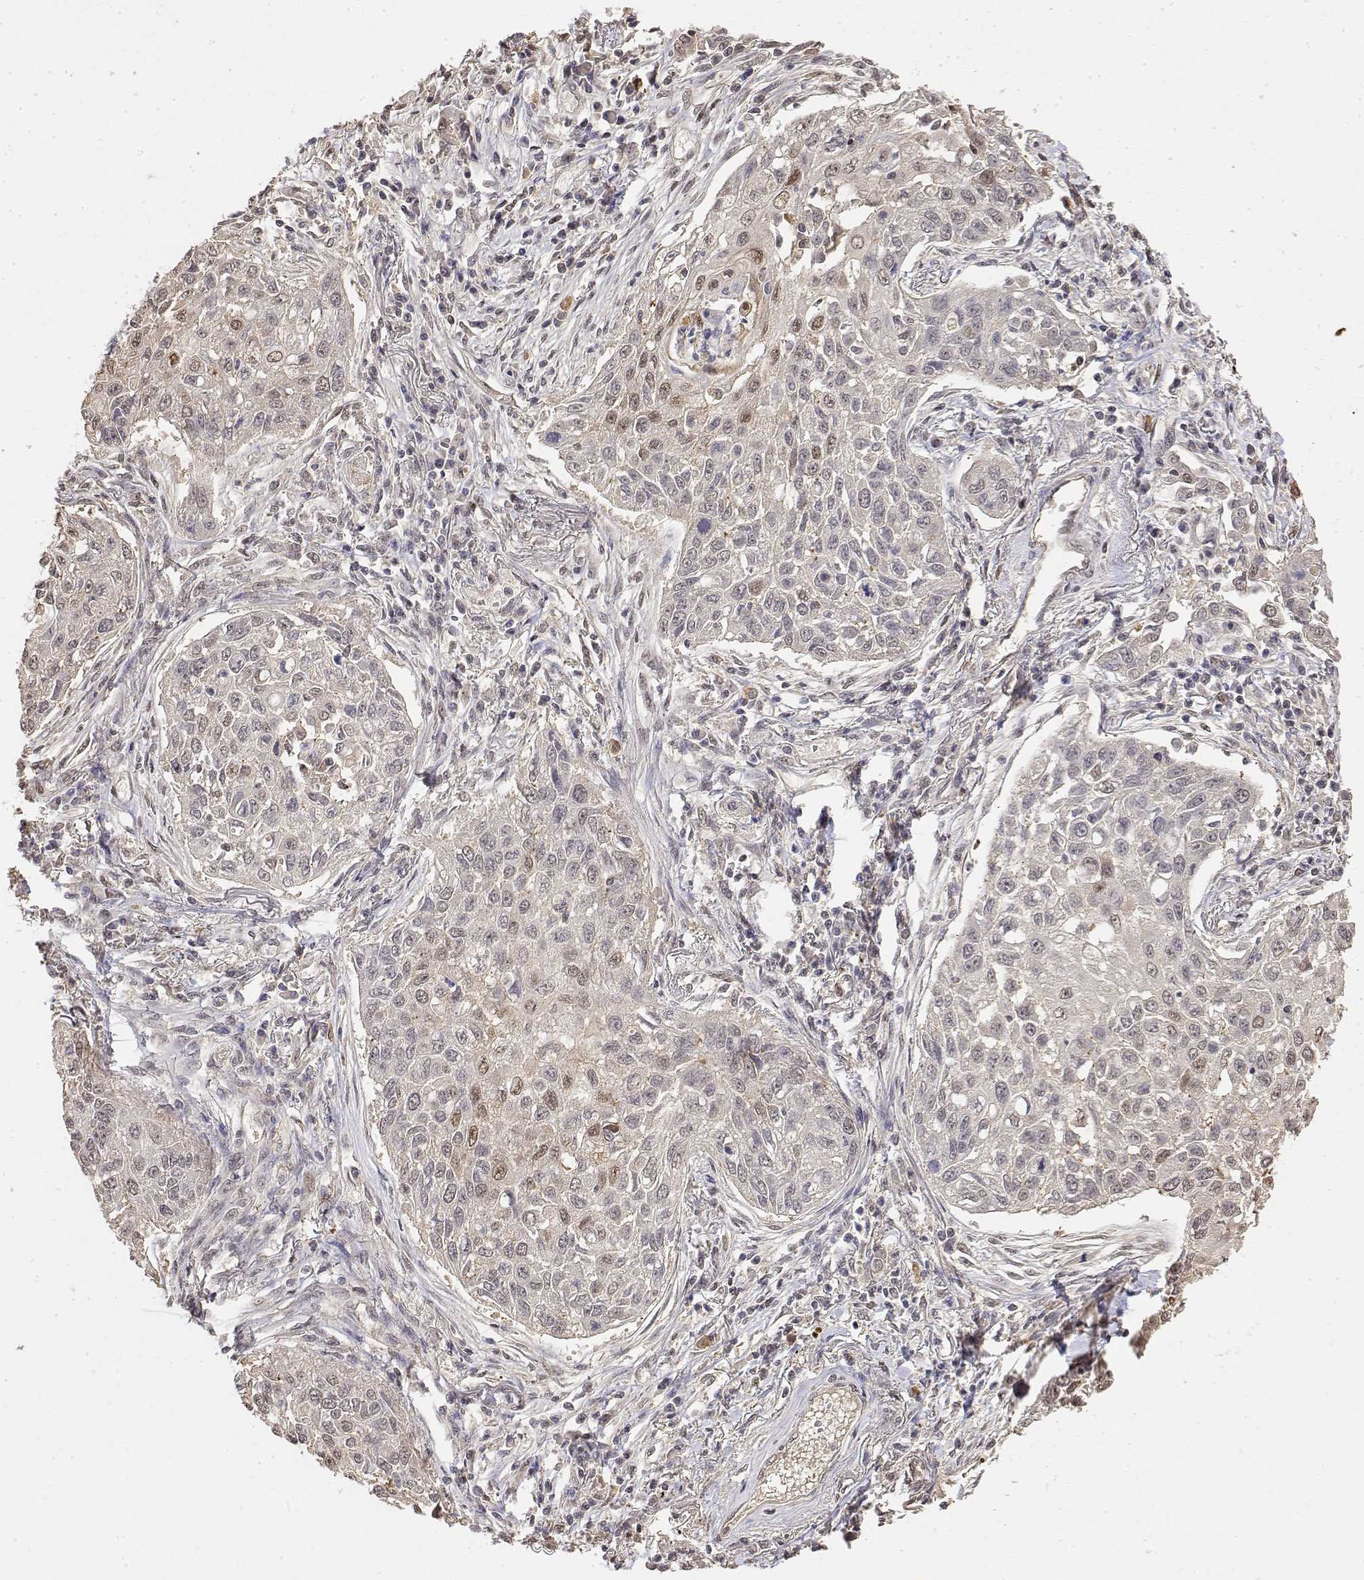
{"staining": {"intensity": "weak", "quantity": "<25%", "location": "nuclear"}, "tissue": "lung cancer", "cell_type": "Tumor cells", "image_type": "cancer", "snomed": [{"axis": "morphology", "description": "Squamous cell carcinoma, NOS"}, {"axis": "topography", "description": "Lung"}], "caption": "High magnification brightfield microscopy of lung cancer stained with DAB (brown) and counterstained with hematoxylin (blue): tumor cells show no significant expression.", "gene": "TPI1", "patient": {"sex": "male", "age": 75}}